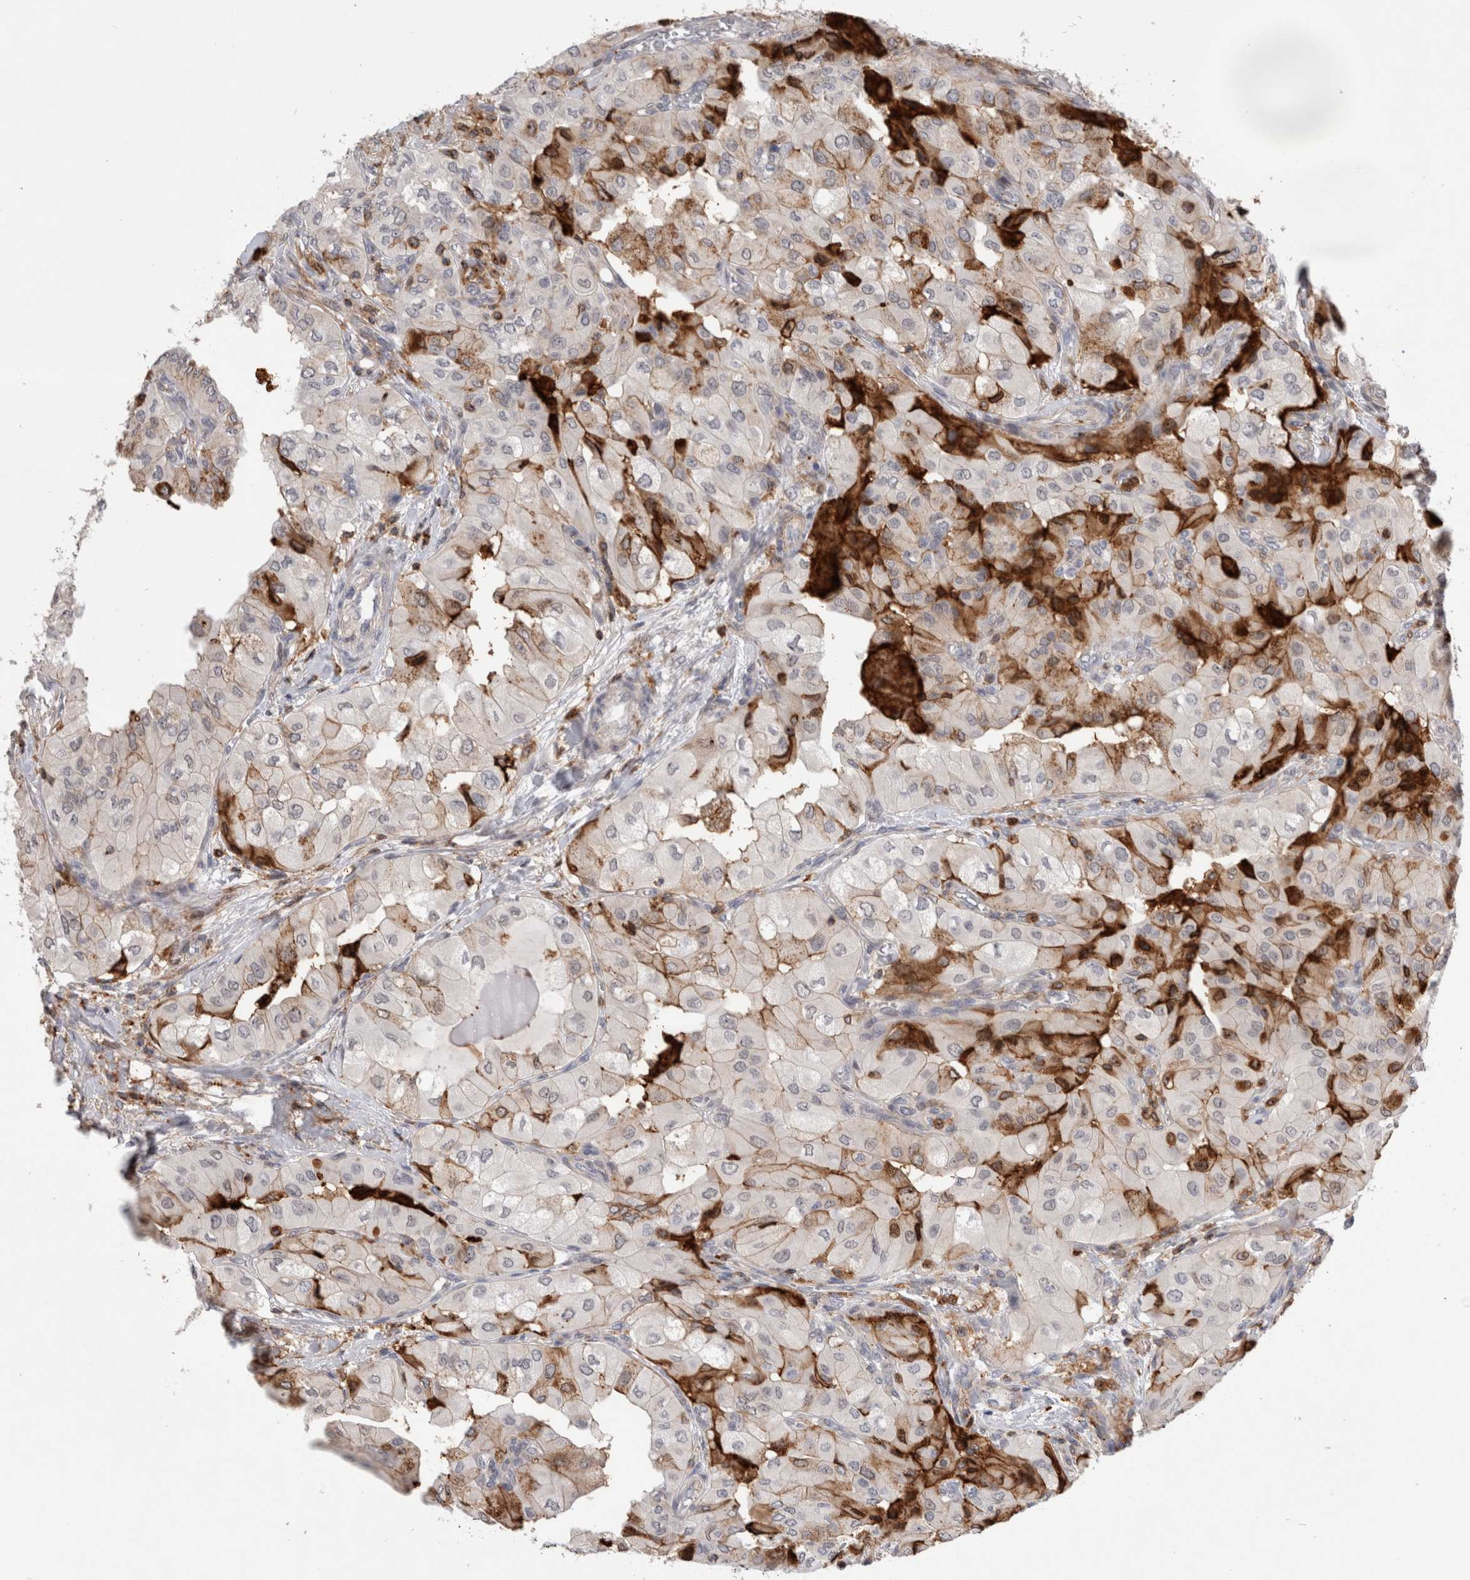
{"staining": {"intensity": "weak", "quantity": "25%-75%", "location": "cytoplasmic/membranous"}, "tissue": "thyroid cancer", "cell_type": "Tumor cells", "image_type": "cancer", "snomed": [{"axis": "morphology", "description": "Papillary adenocarcinoma, NOS"}, {"axis": "topography", "description": "Thyroid gland"}], "caption": "Immunohistochemistry of thyroid cancer (papillary adenocarcinoma) exhibits low levels of weak cytoplasmic/membranous positivity in approximately 25%-75% of tumor cells.", "gene": "CCDC88B", "patient": {"sex": "female", "age": 59}}